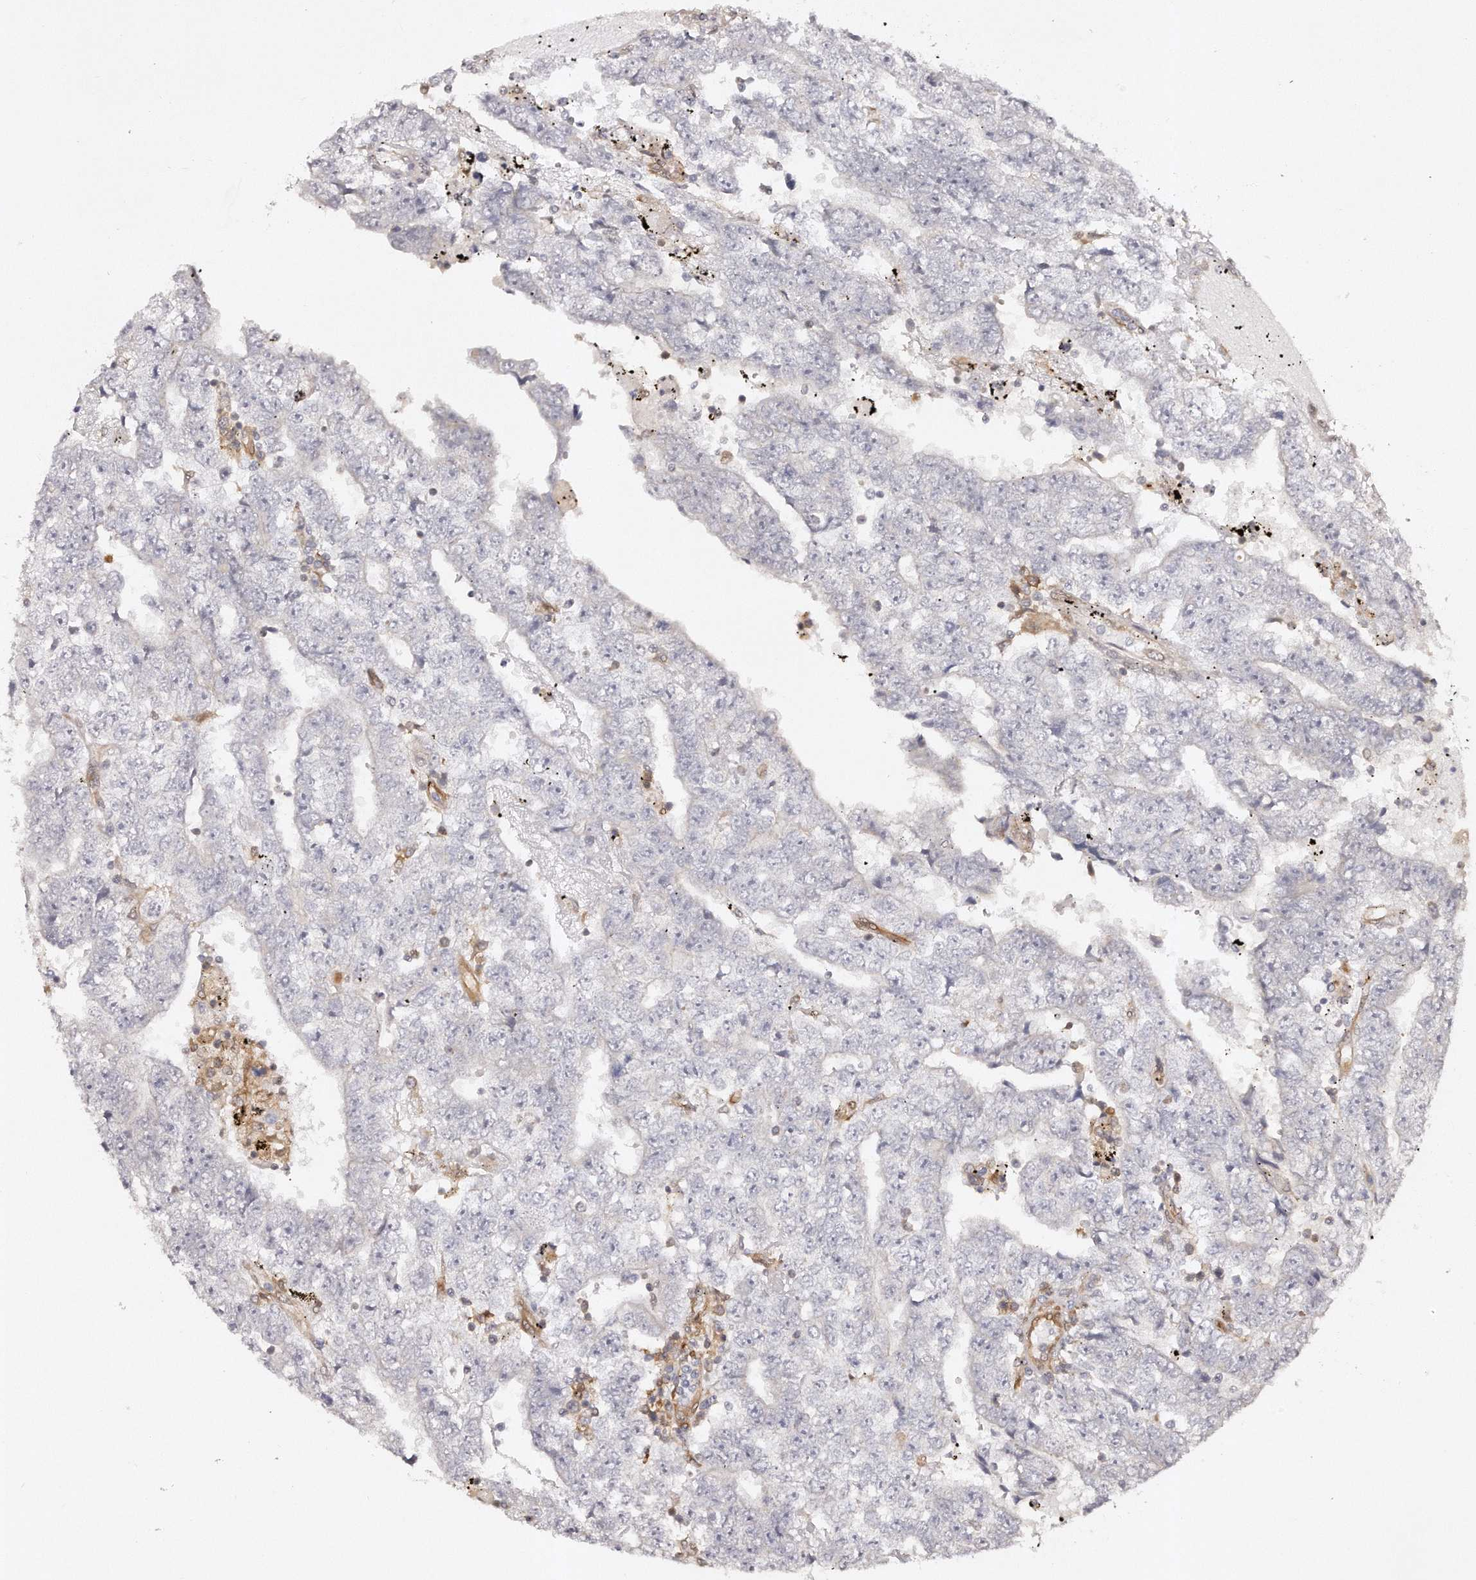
{"staining": {"intensity": "negative", "quantity": "none", "location": "none"}, "tissue": "testis cancer", "cell_type": "Tumor cells", "image_type": "cancer", "snomed": [{"axis": "morphology", "description": "Carcinoma, Embryonal, NOS"}, {"axis": "topography", "description": "Testis"}], "caption": "A micrograph of testis cancer stained for a protein reveals no brown staining in tumor cells. (DAB (3,3'-diaminobenzidine) immunohistochemistry (IHC), high magnification).", "gene": "GBP4", "patient": {"sex": "male", "age": 25}}